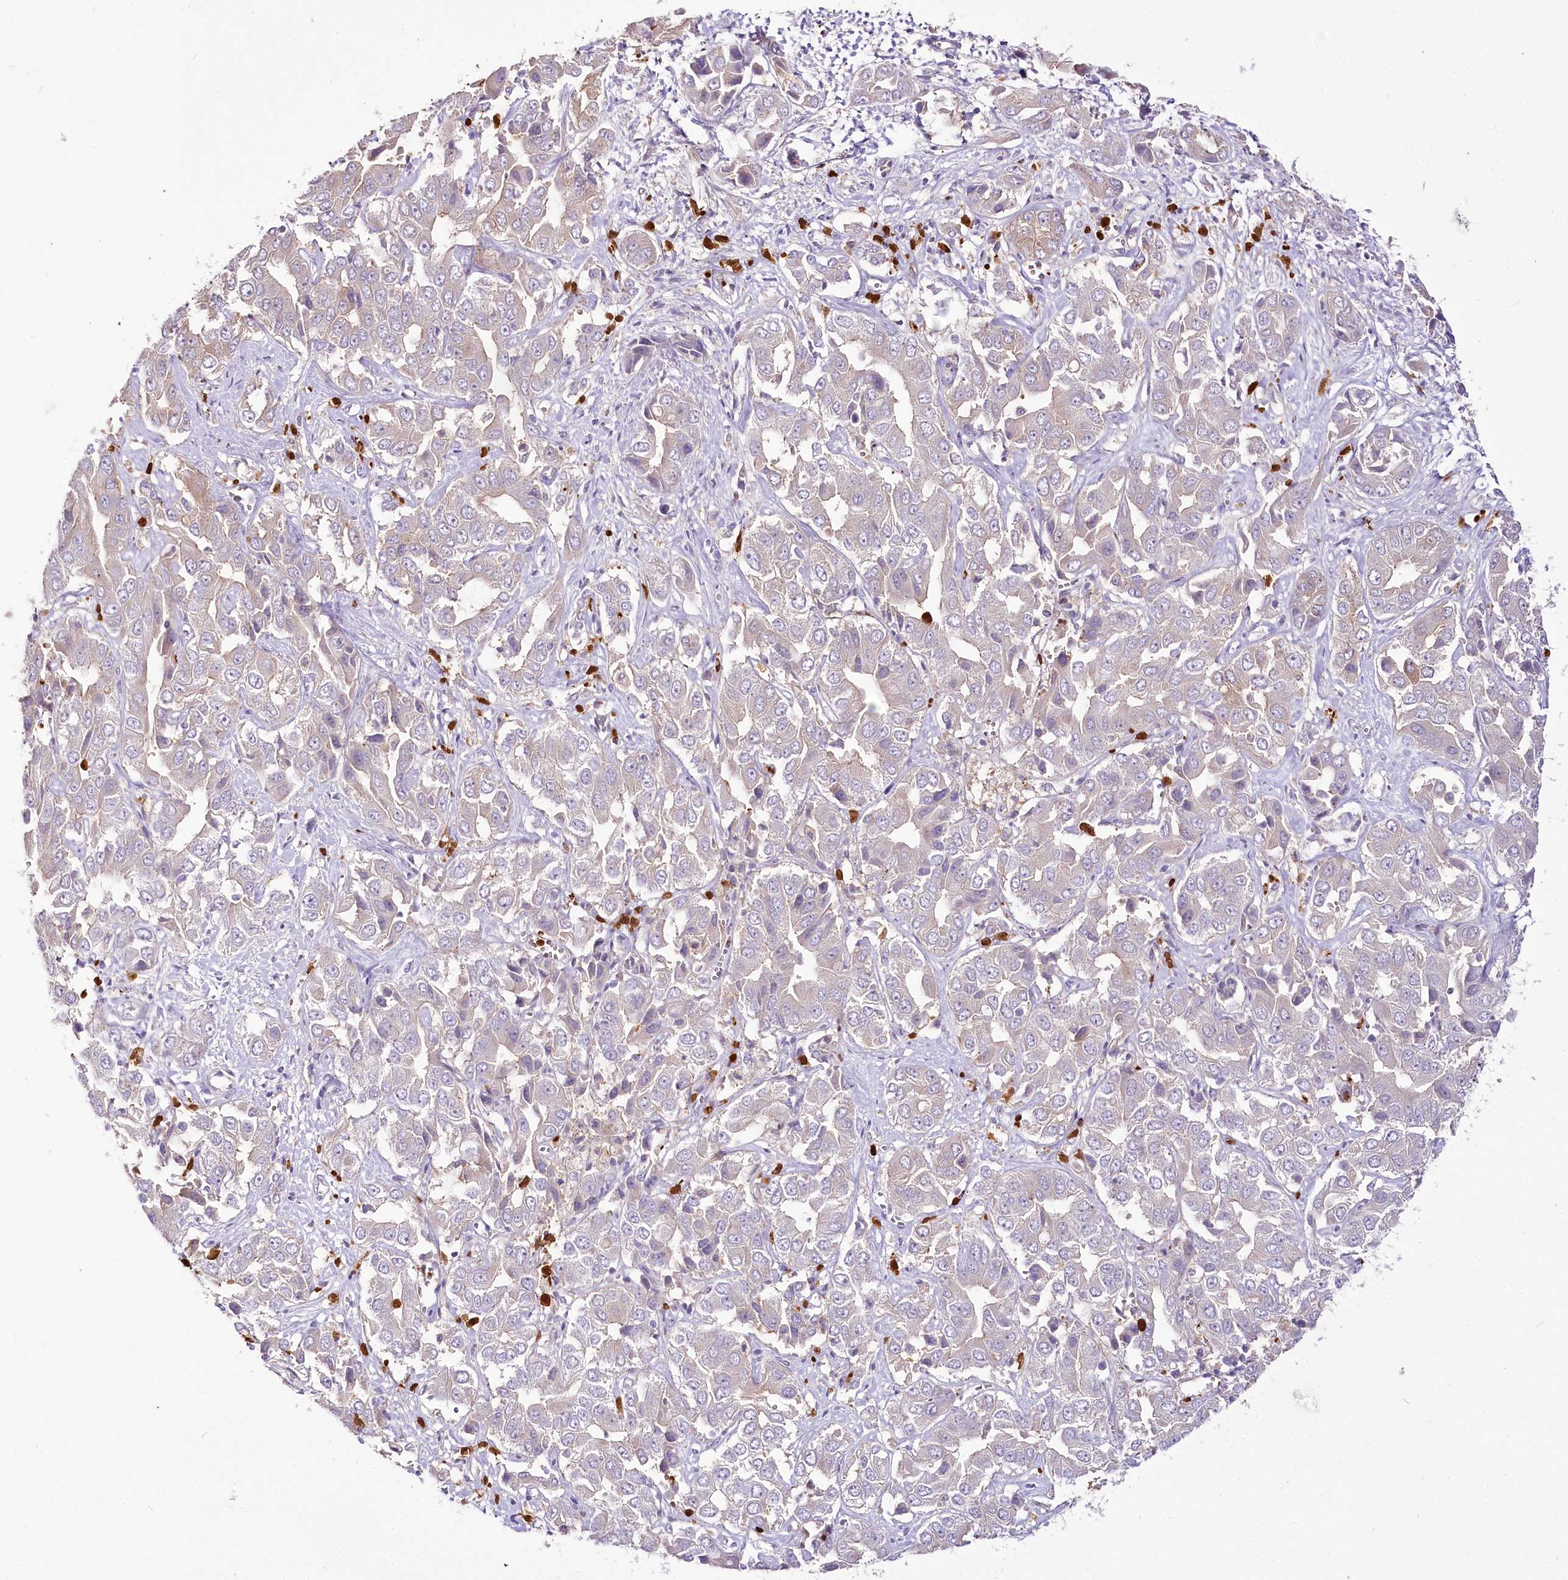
{"staining": {"intensity": "negative", "quantity": "none", "location": "none"}, "tissue": "liver cancer", "cell_type": "Tumor cells", "image_type": "cancer", "snomed": [{"axis": "morphology", "description": "Cholangiocarcinoma"}, {"axis": "topography", "description": "Liver"}], "caption": "A micrograph of liver cancer (cholangiocarcinoma) stained for a protein demonstrates no brown staining in tumor cells.", "gene": "DPYD", "patient": {"sex": "female", "age": 52}}